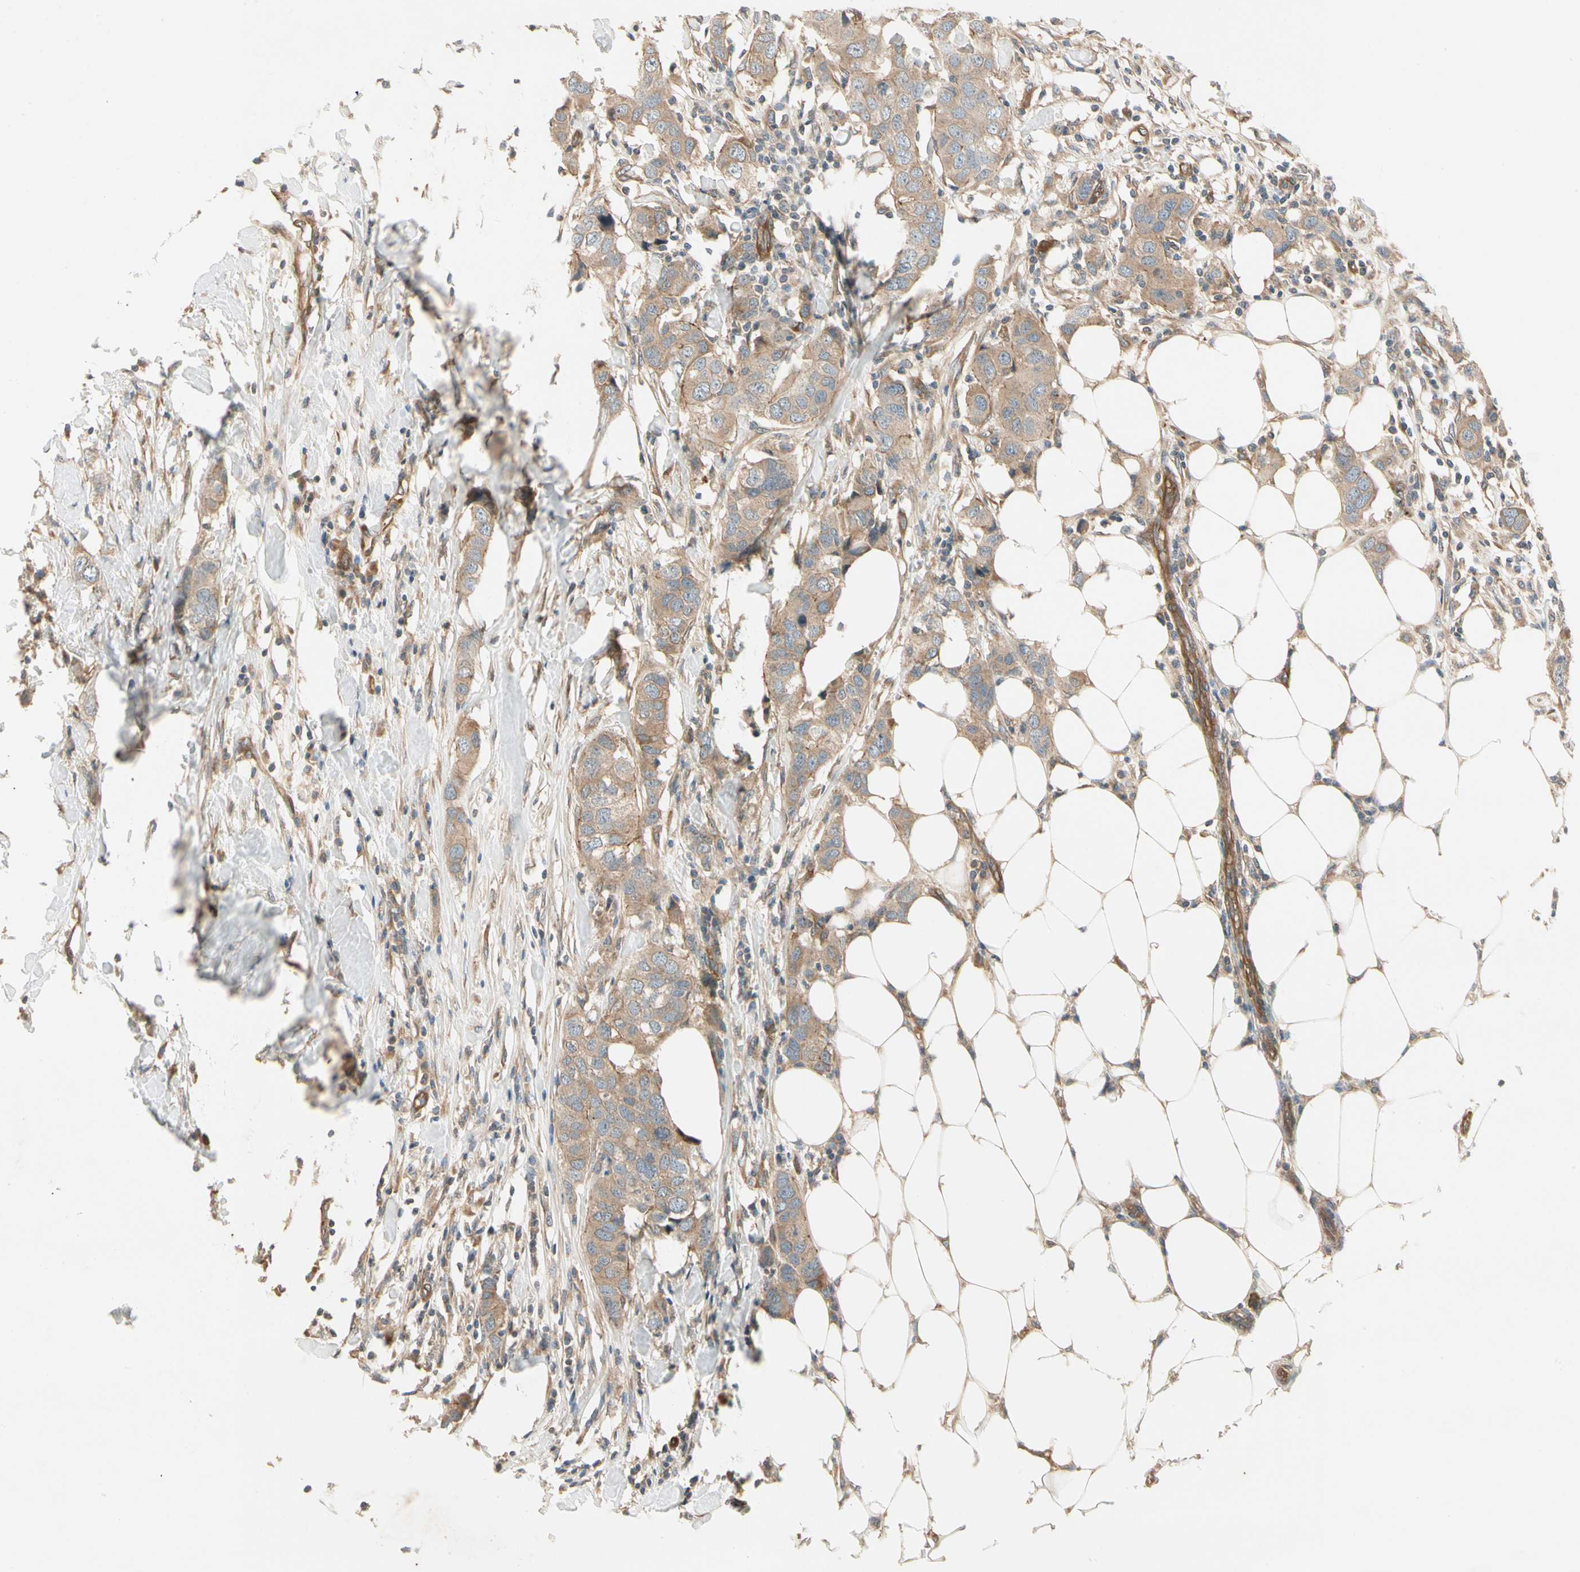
{"staining": {"intensity": "moderate", "quantity": ">75%", "location": "cytoplasmic/membranous"}, "tissue": "breast cancer", "cell_type": "Tumor cells", "image_type": "cancer", "snomed": [{"axis": "morphology", "description": "Duct carcinoma"}, {"axis": "topography", "description": "Breast"}], "caption": "Tumor cells reveal moderate cytoplasmic/membranous positivity in about >75% of cells in infiltrating ductal carcinoma (breast).", "gene": "ROCK2", "patient": {"sex": "female", "age": 50}}